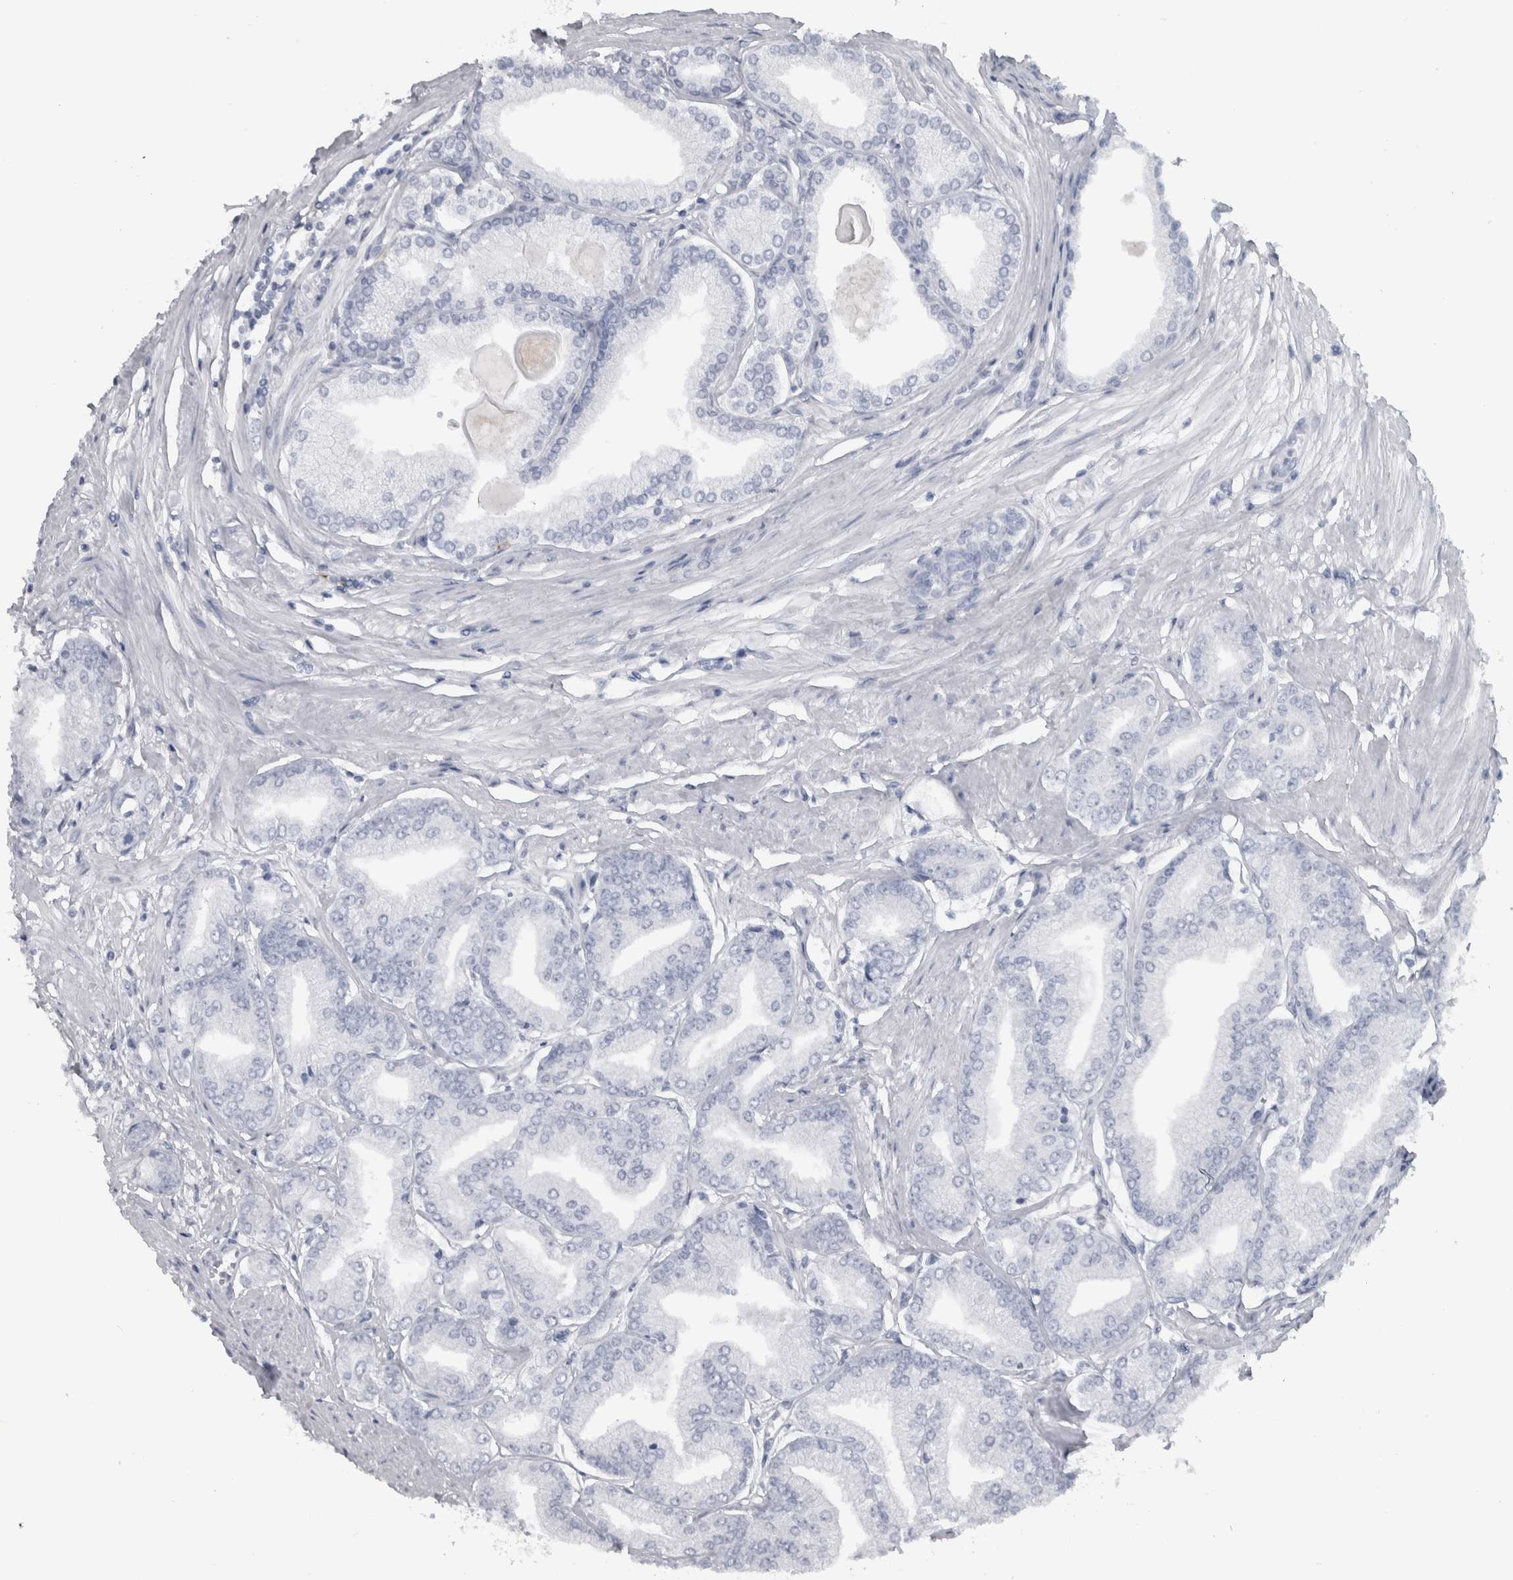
{"staining": {"intensity": "negative", "quantity": "none", "location": "none"}, "tissue": "prostate cancer", "cell_type": "Tumor cells", "image_type": "cancer", "snomed": [{"axis": "morphology", "description": "Adenocarcinoma, Low grade"}, {"axis": "topography", "description": "Prostate"}], "caption": "Tumor cells show no significant protein expression in prostate low-grade adenocarcinoma.", "gene": "CDH17", "patient": {"sex": "male", "age": 52}}